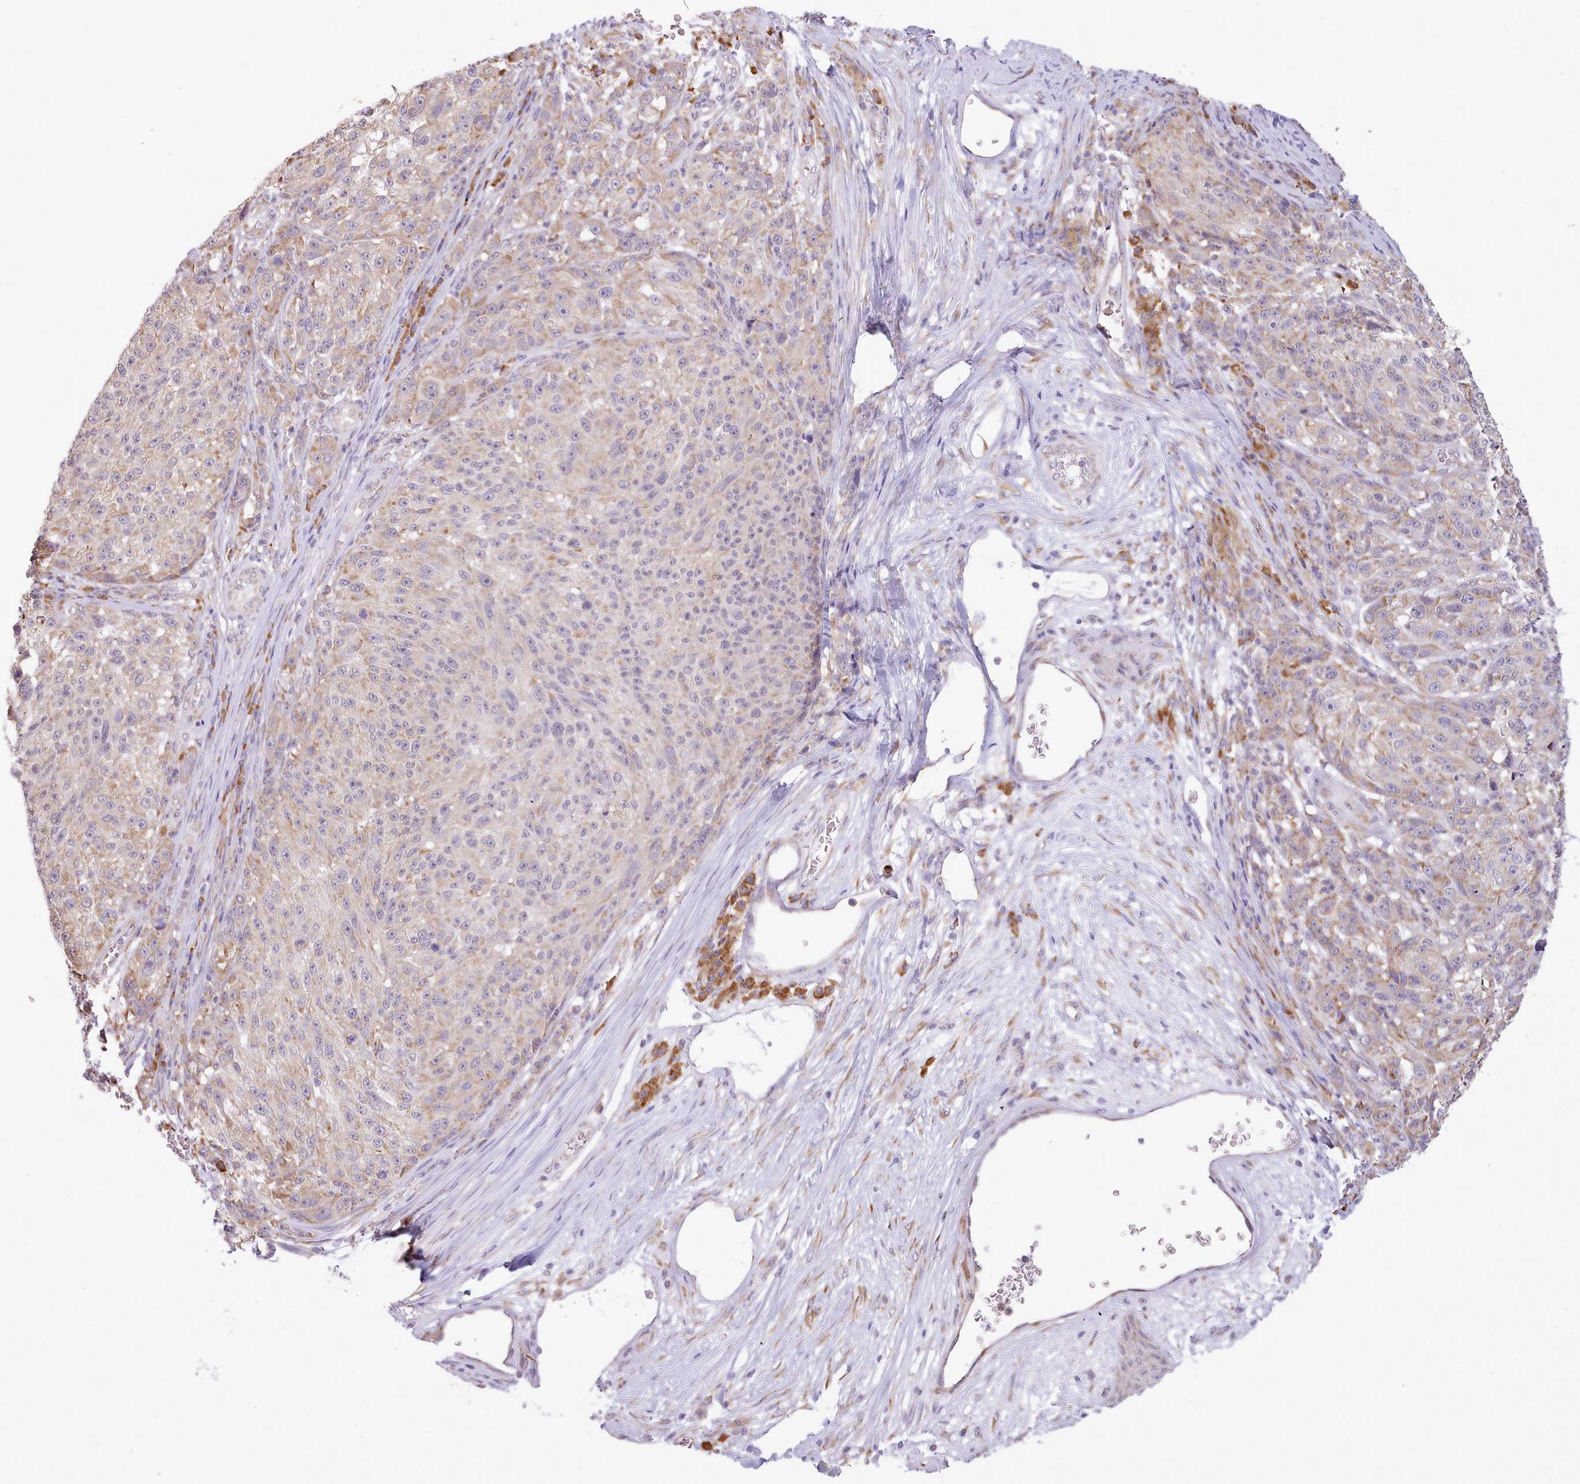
{"staining": {"intensity": "weak", "quantity": "25%-75%", "location": "cytoplasmic/membranous"}, "tissue": "melanoma", "cell_type": "Tumor cells", "image_type": "cancer", "snomed": [{"axis": "morphology", "description": "Malignant melanoma, NOS"}, {"axis": "topography", "description": "Skin"}], "caption": "Tumor cells display low levels of weak cytoplasmic/membranous positivity in about 25%-75% of cells in melanoma.", "gene": "SEC61B", "patient": {"sex": "male", "age": 53}}